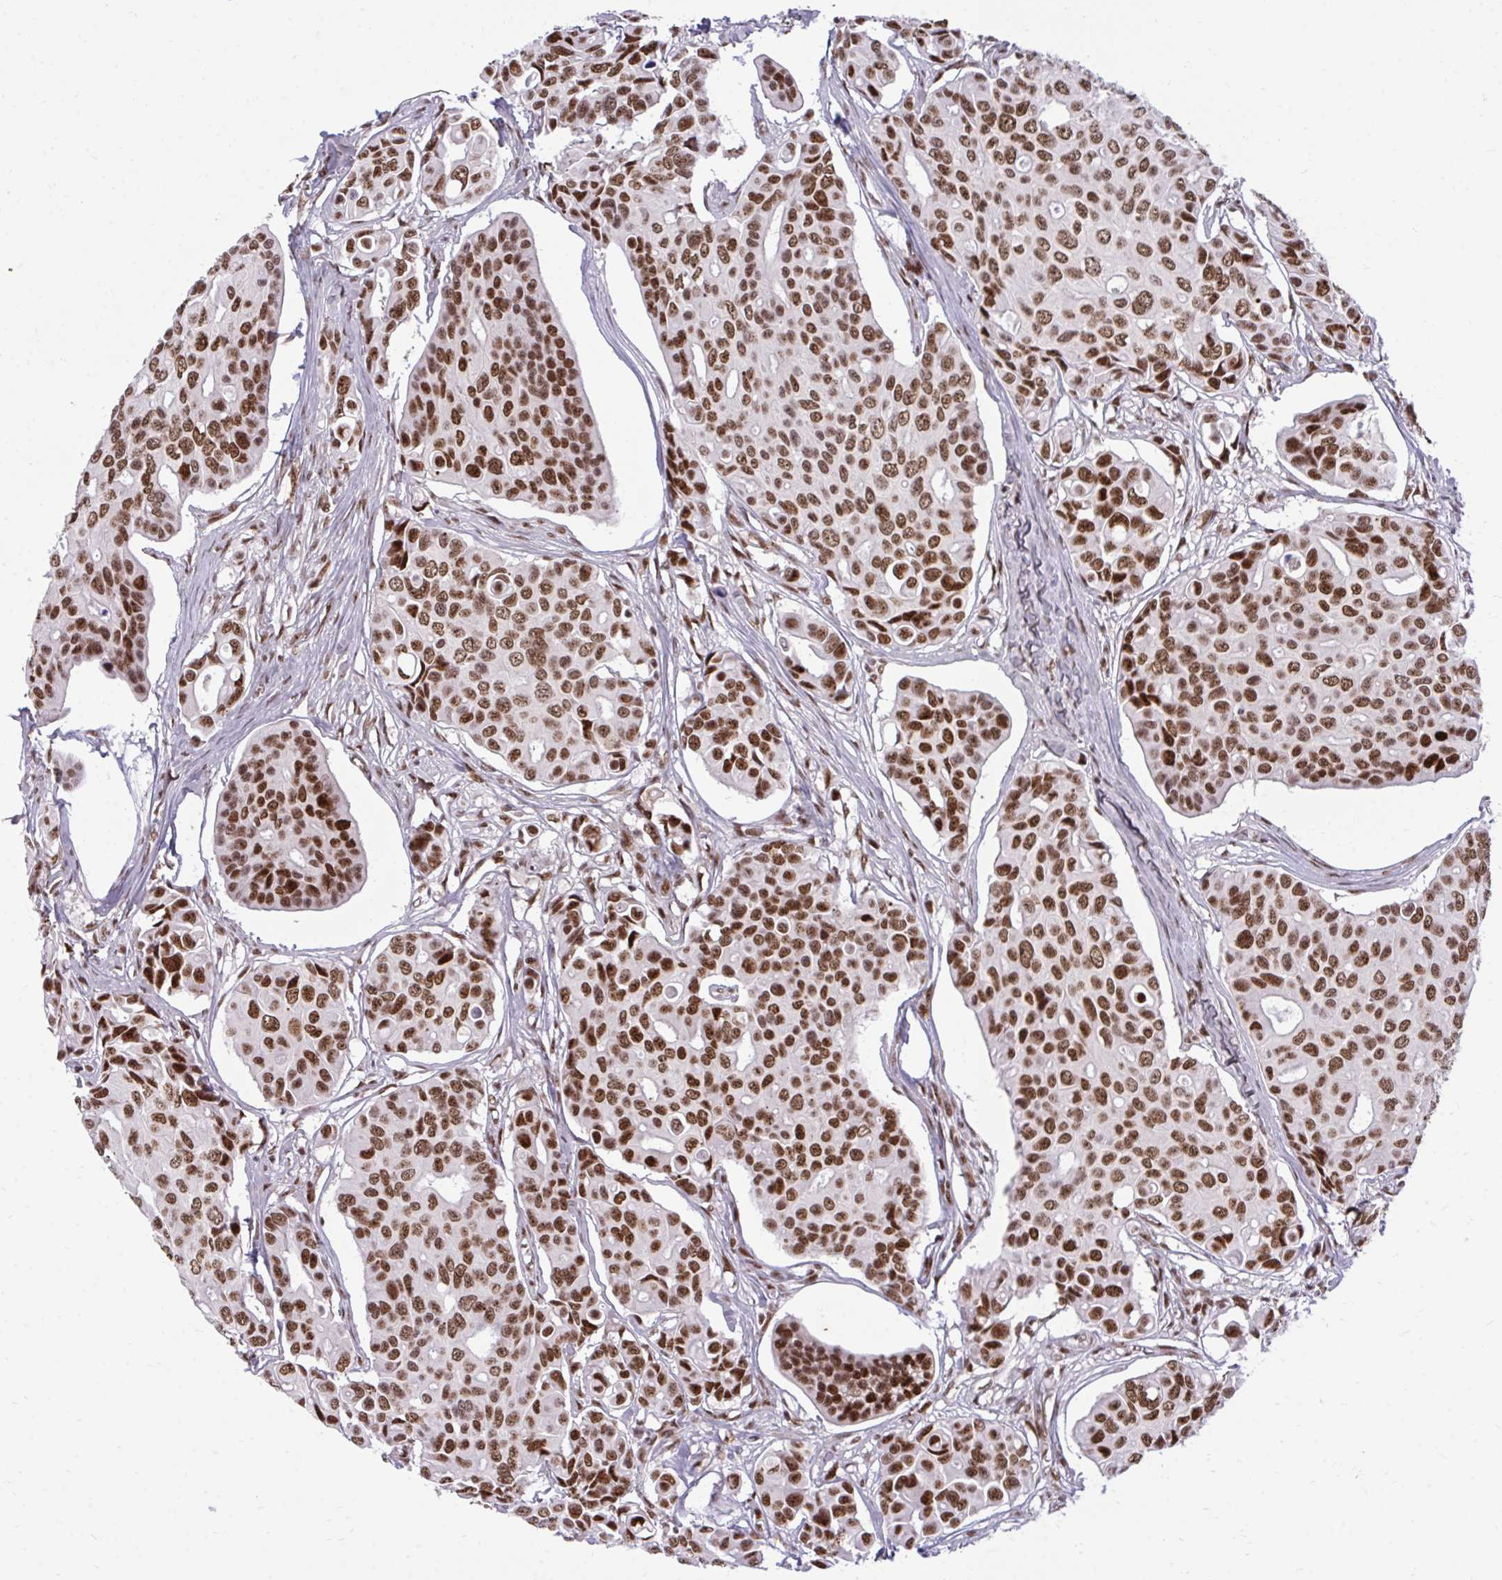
{"staining": {"intensity": "strong", "quantity": ">75%", "location": "nuclear"}, "tissue": "breast cancer", "cell_type": "Tumor cells", "image_type": "cancer", "snomed": [{"axis": "morphology", "description": "Normal tissue, NOS"}, {"axis": "morphology", "description": "Duct carcinoma"}, {"axis": "topography", "description": "Skin"}, {"axis": "topography", "description": "Breast"}], "caption": "Breast infiltrating ductal carcinoma was stained to show a protein in brown. There is high levels of strong nuclear staining in about >75% of tumor cells.", "gene": "CDYL", "patient": {"sex": "female", "age": 54}}